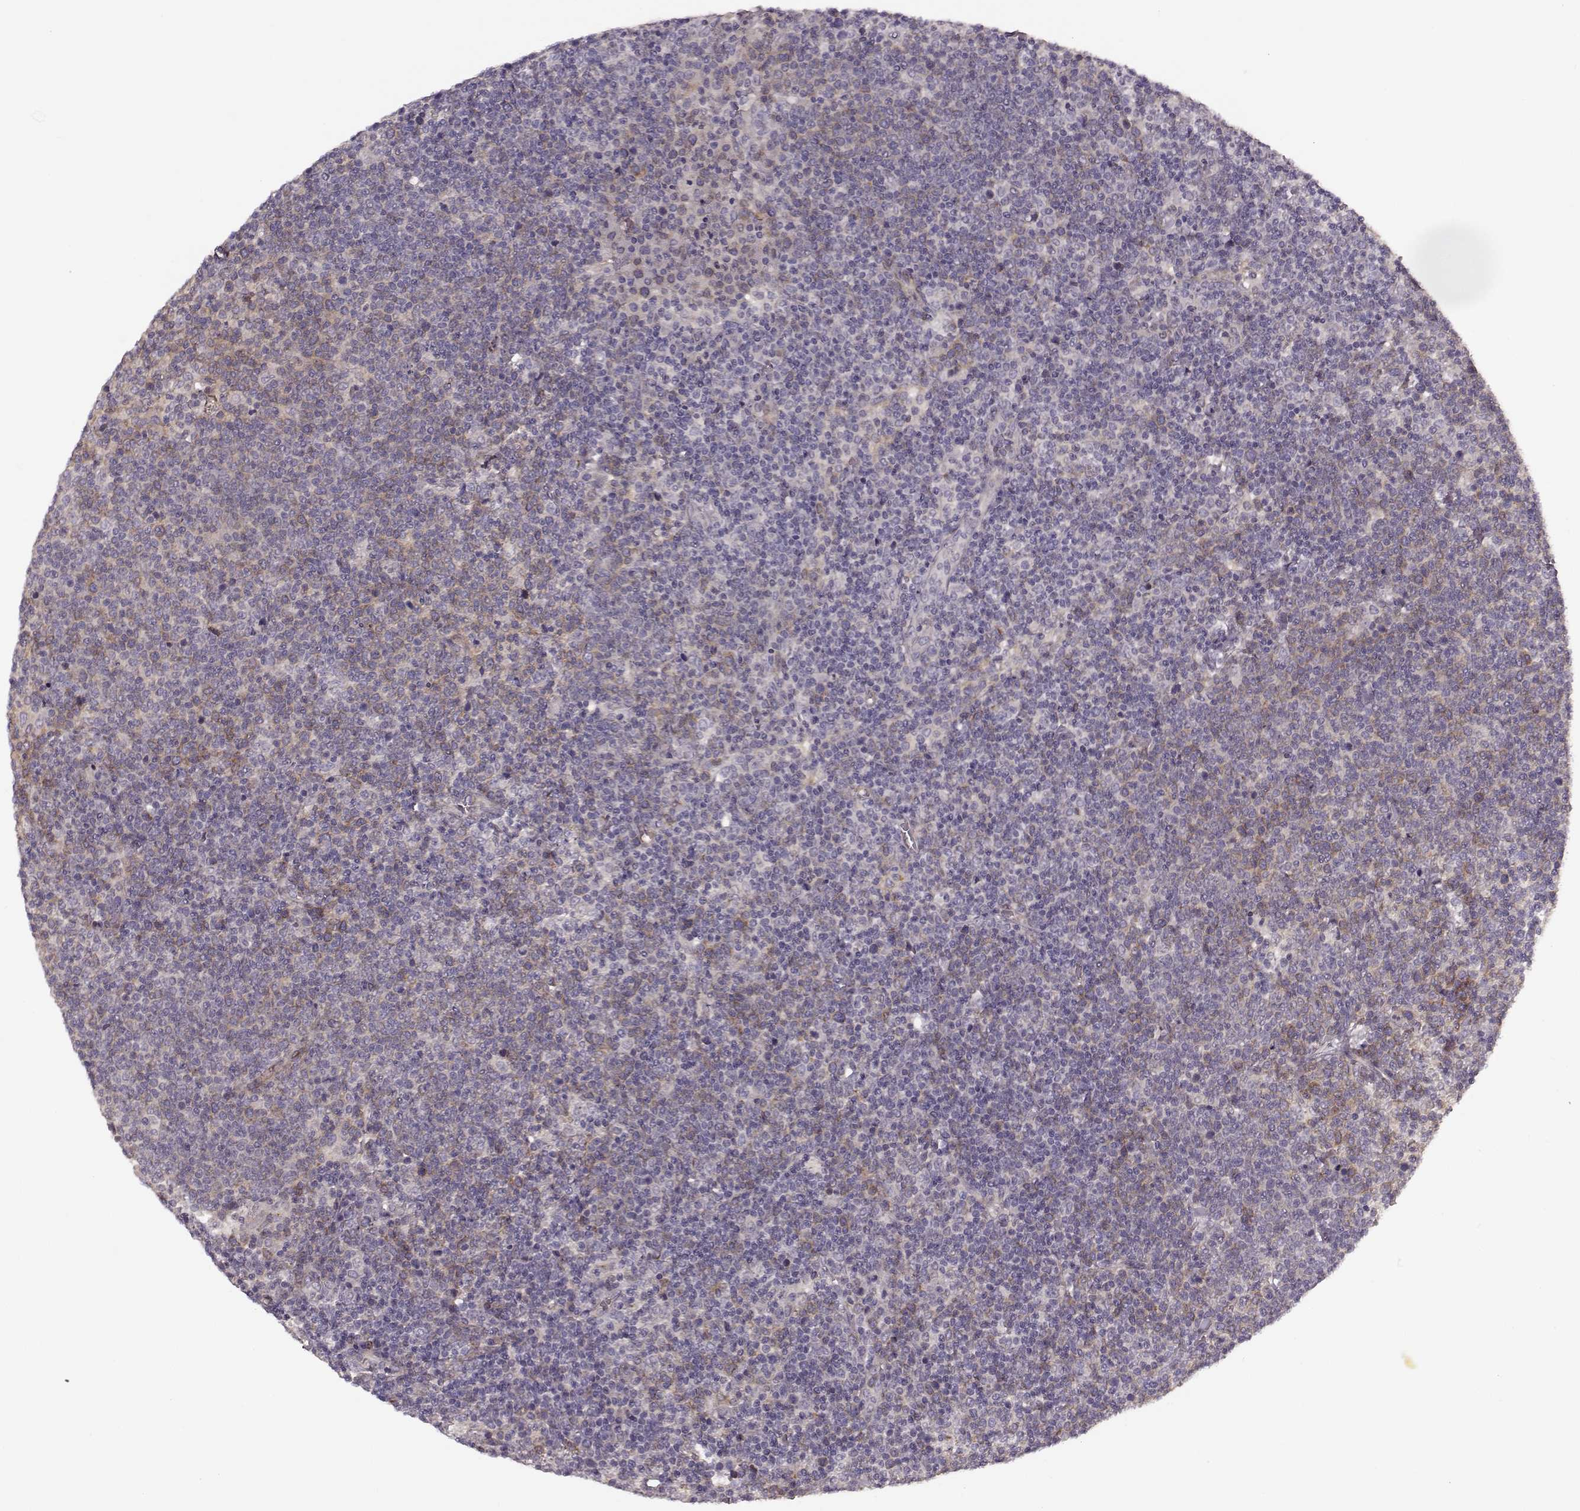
{"staining": {"intensity": "negative", "quantity": "none", "location": "none"}, "tissue": "lymphoma", "cell_type": "Tumor cells", "image_type": "cancer", "snomed": [{"axis": "morphology", "description": "Malignant lymphoma, non-Hodgkin's type, High grade"}, {"axis": "topography", "description": "Lymph node"}], "caption": "Protein analysis of high-grade malignant lymphoma, non-Hodgkin's type shows no significant staining in tumor cells.", "gene": "MTR", "patient": {"sex": "male", "age": 61}}